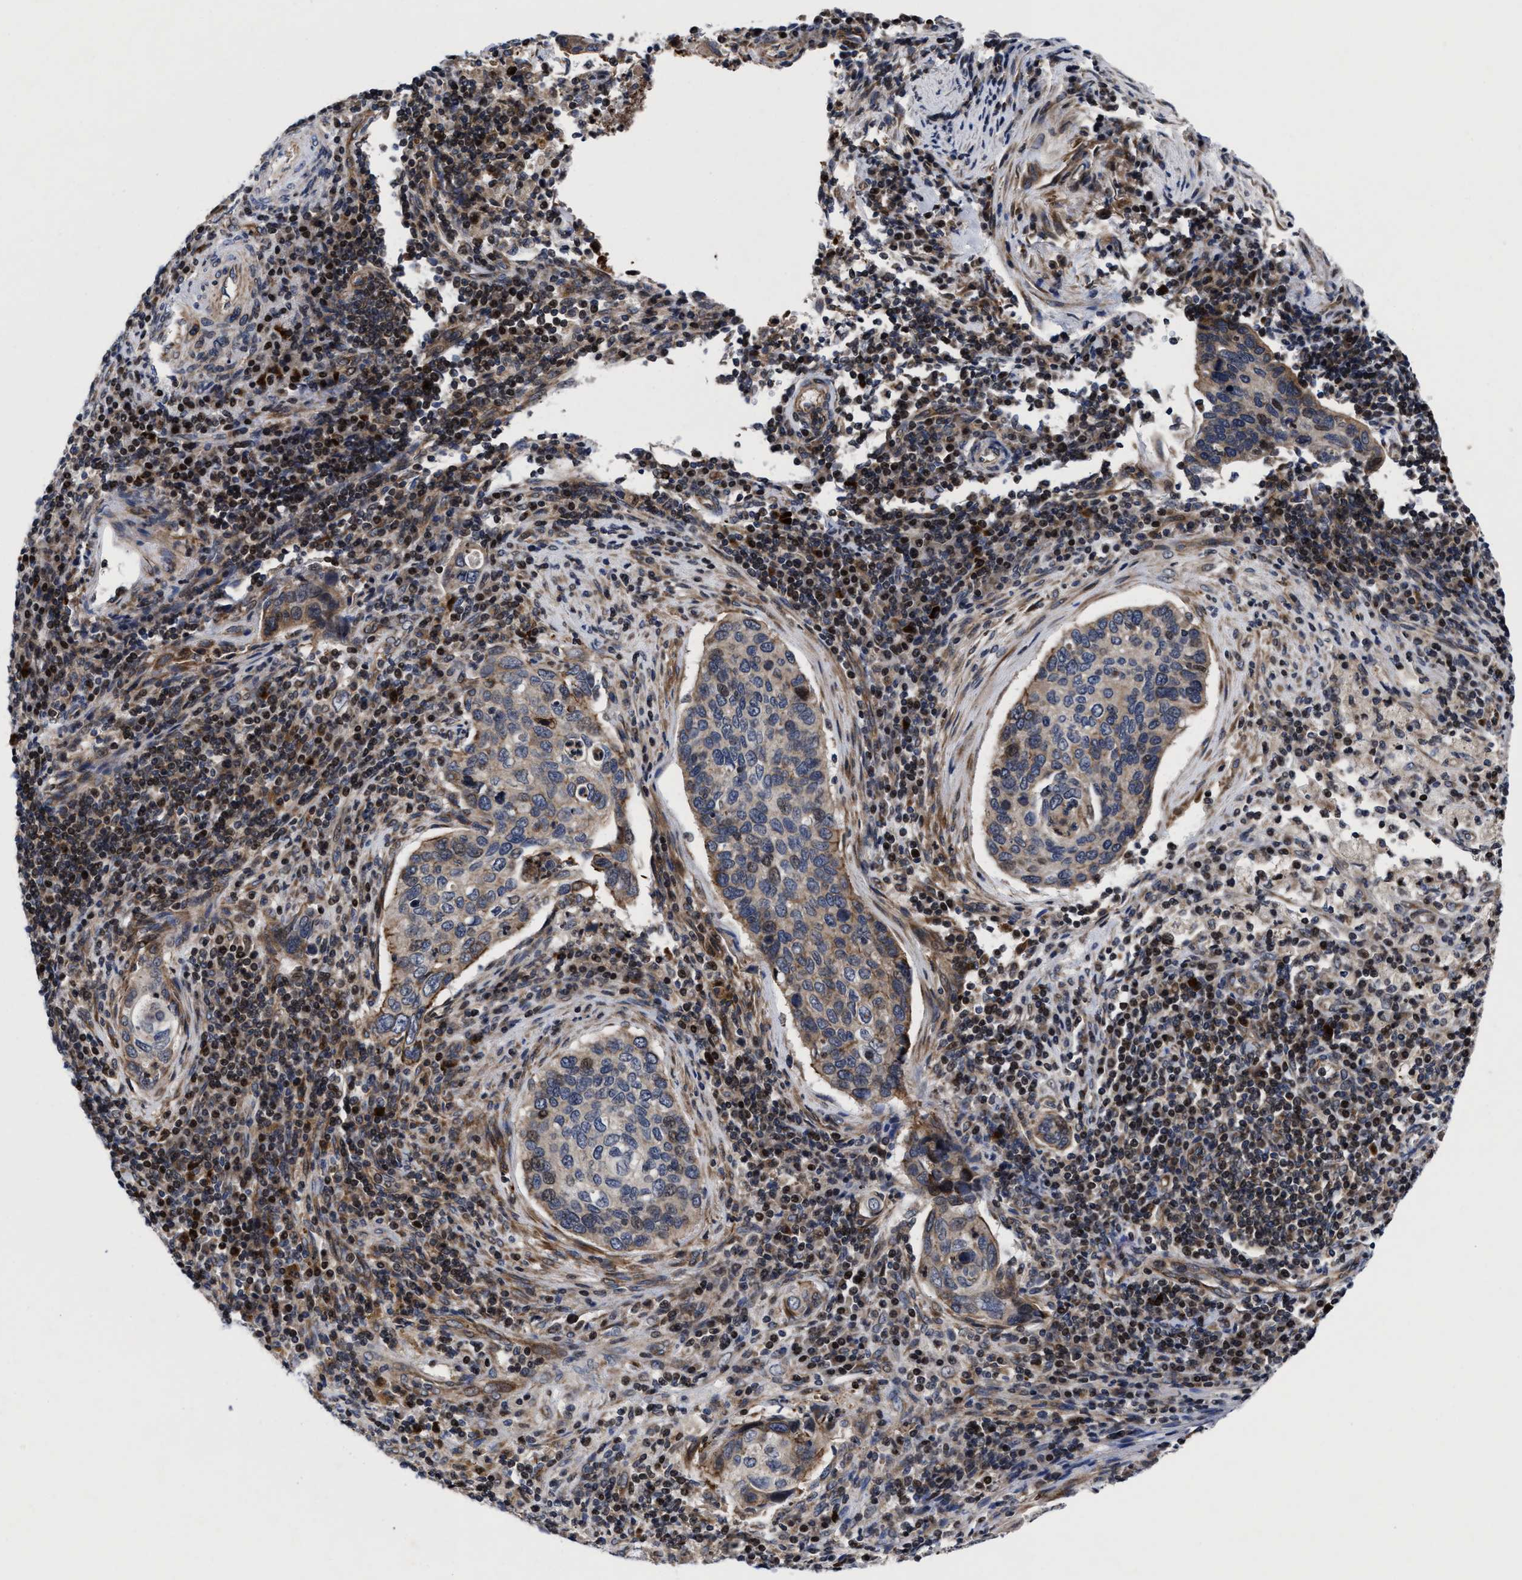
{"staining": {"intensity": "weak", "quantity": "<25%", "location": "cytoplasmic/membranous"}, "tissue": "cervical cancer", "cell_type": "Tumor cells", "image_type": "cancer", "snomed": [{"axis": "morphology", "description": "Squamous cell carcinoma, NOS"}, {"axis": "topography", "description": "Cervix"}], "caption": "Tumor cells are negative for brown protein staining in cervical squamous cell carcinoma.", "gene": "MRPL50", "patient": {"sex": "female", "age": 53}}